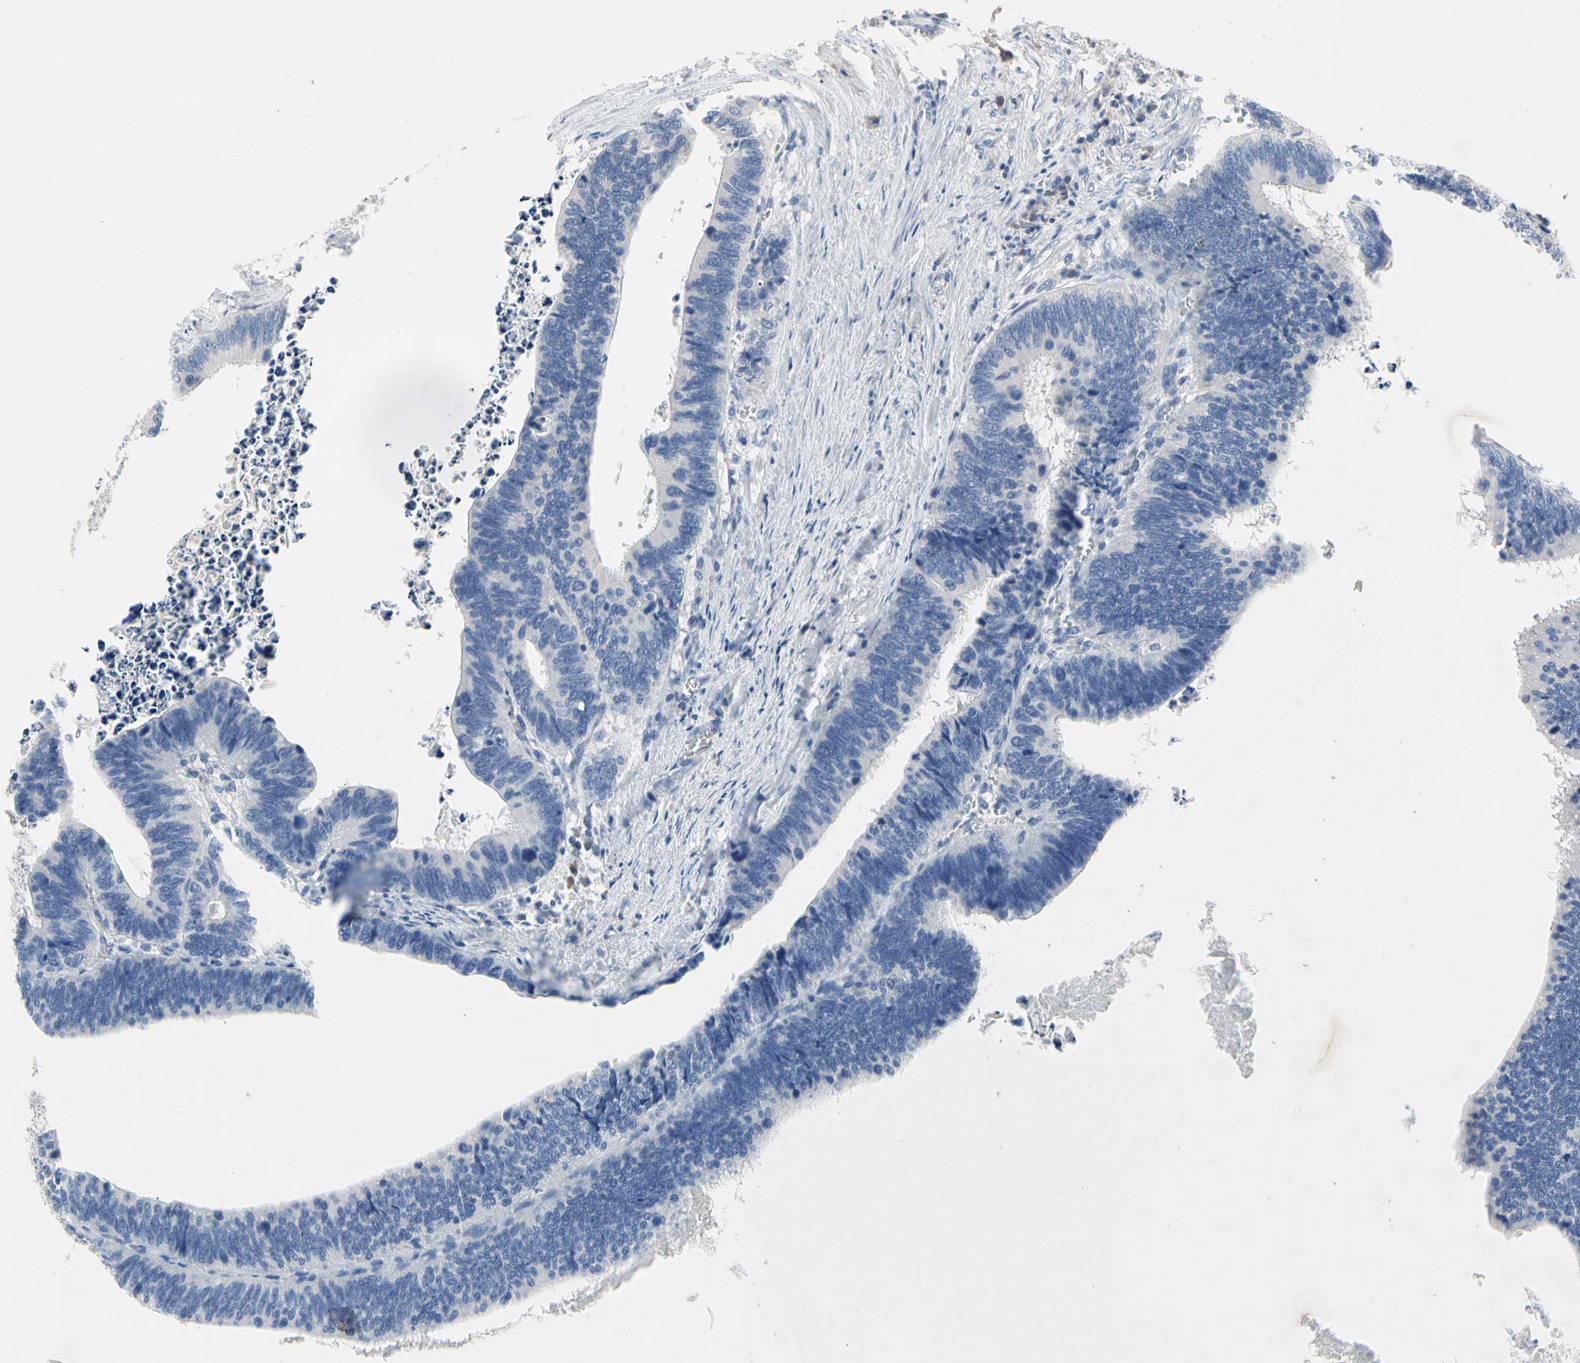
{"staining": {"intensity": "negative", "quantity": "none", "location": "none"}, "tissue": "colorectal cancer", "cell_type": "Tumor cells", "image_type": "cancer", "snomed": [{"axis": "morphology", "description": "Adenocarcinoma, NOS"}, {"axis": "topography", "description": "Colon"}], "caption": "Tumor cells show no significant positivity in adenocarcinoma (colorectal). (Brightfield microscopy of DAB (3,3'-diaminobenzidine) immunohistochemistry (IHC) at high magnification).", "gene": "ECRG4", "patient": {"sex": "male", "age": 72}}